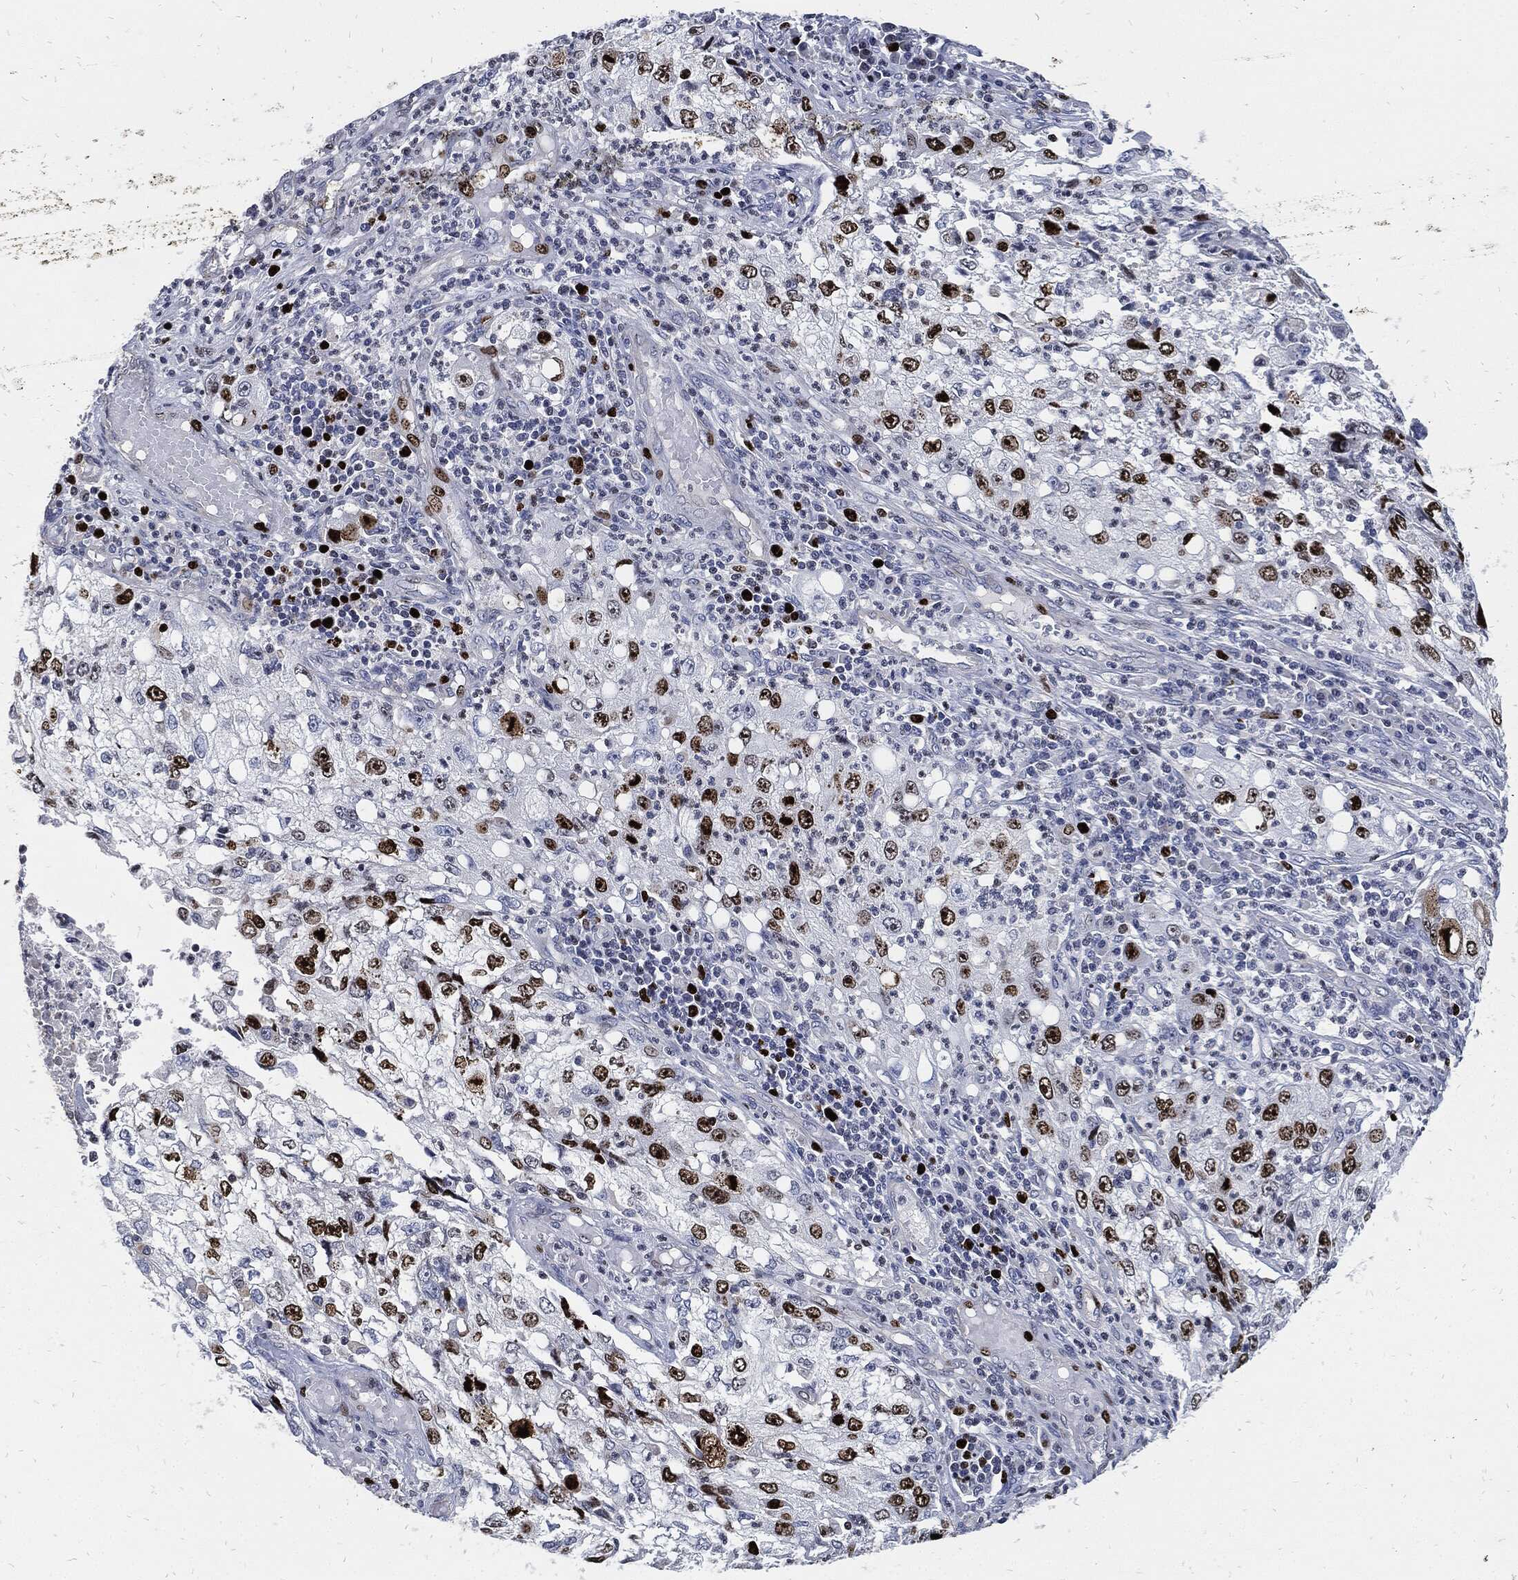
{"staining": {"intensity": "strong", "quantity": "25%-75%", "location": "nuclear"}, "tissue": "cervical cancer", "cell_type": "Tumor cells", "image_type": "cancer", "snomed": [{"axis": "morphology", "description": "Squamous cell carcinoma, NOS"}, {"axis": "topography", "description": "Cervix"}], "caption": "This is a histology image of IHC staining of cervical squamous cell carcinoma, which shows strong staining in the nuclear of tumor cells.", "gene": "MKI67", "patient": {"sex": "female", "age": 36}}